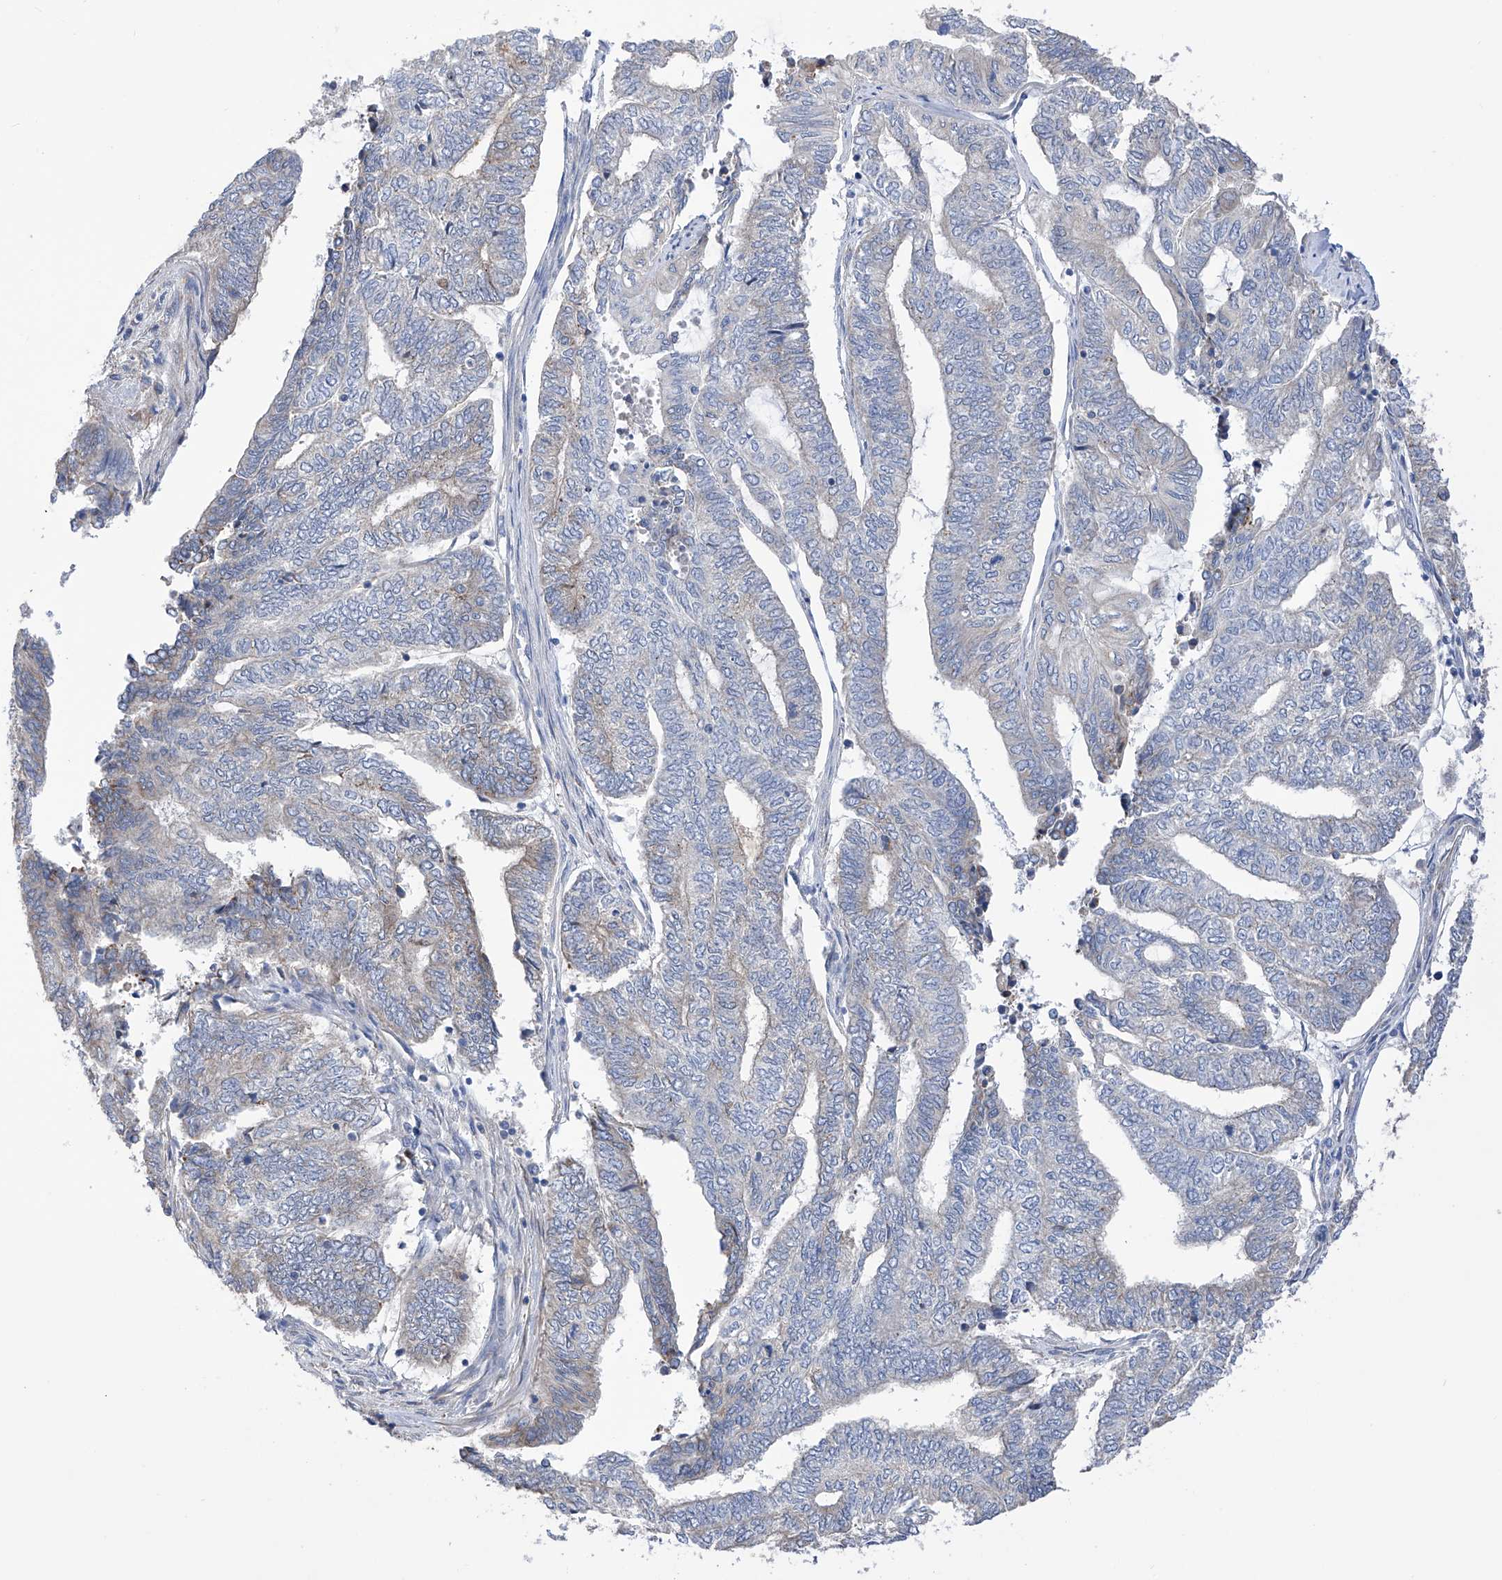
{"staining": {"intensity": "negative", "quantity": "none", "location": "none"}, "tissue": "endometrial cancer", "cell_type": "Tumor cells", "image_type": "cancer", "snomed": [{"axis": "morphology", "description": "Adenocarcinoma, NOS"}, {"axis": "topography", "description": "Uterus"}, {"axis": "topography", "description": "Endometrium"}], "caption": "A high-resolution micrograph shows IHC staining of endometrial adenocarcinoma, which reveals no significant staining in tumor cells.", "gene": "NFATC4", "patient": {"sex": "female", "age": 70}}